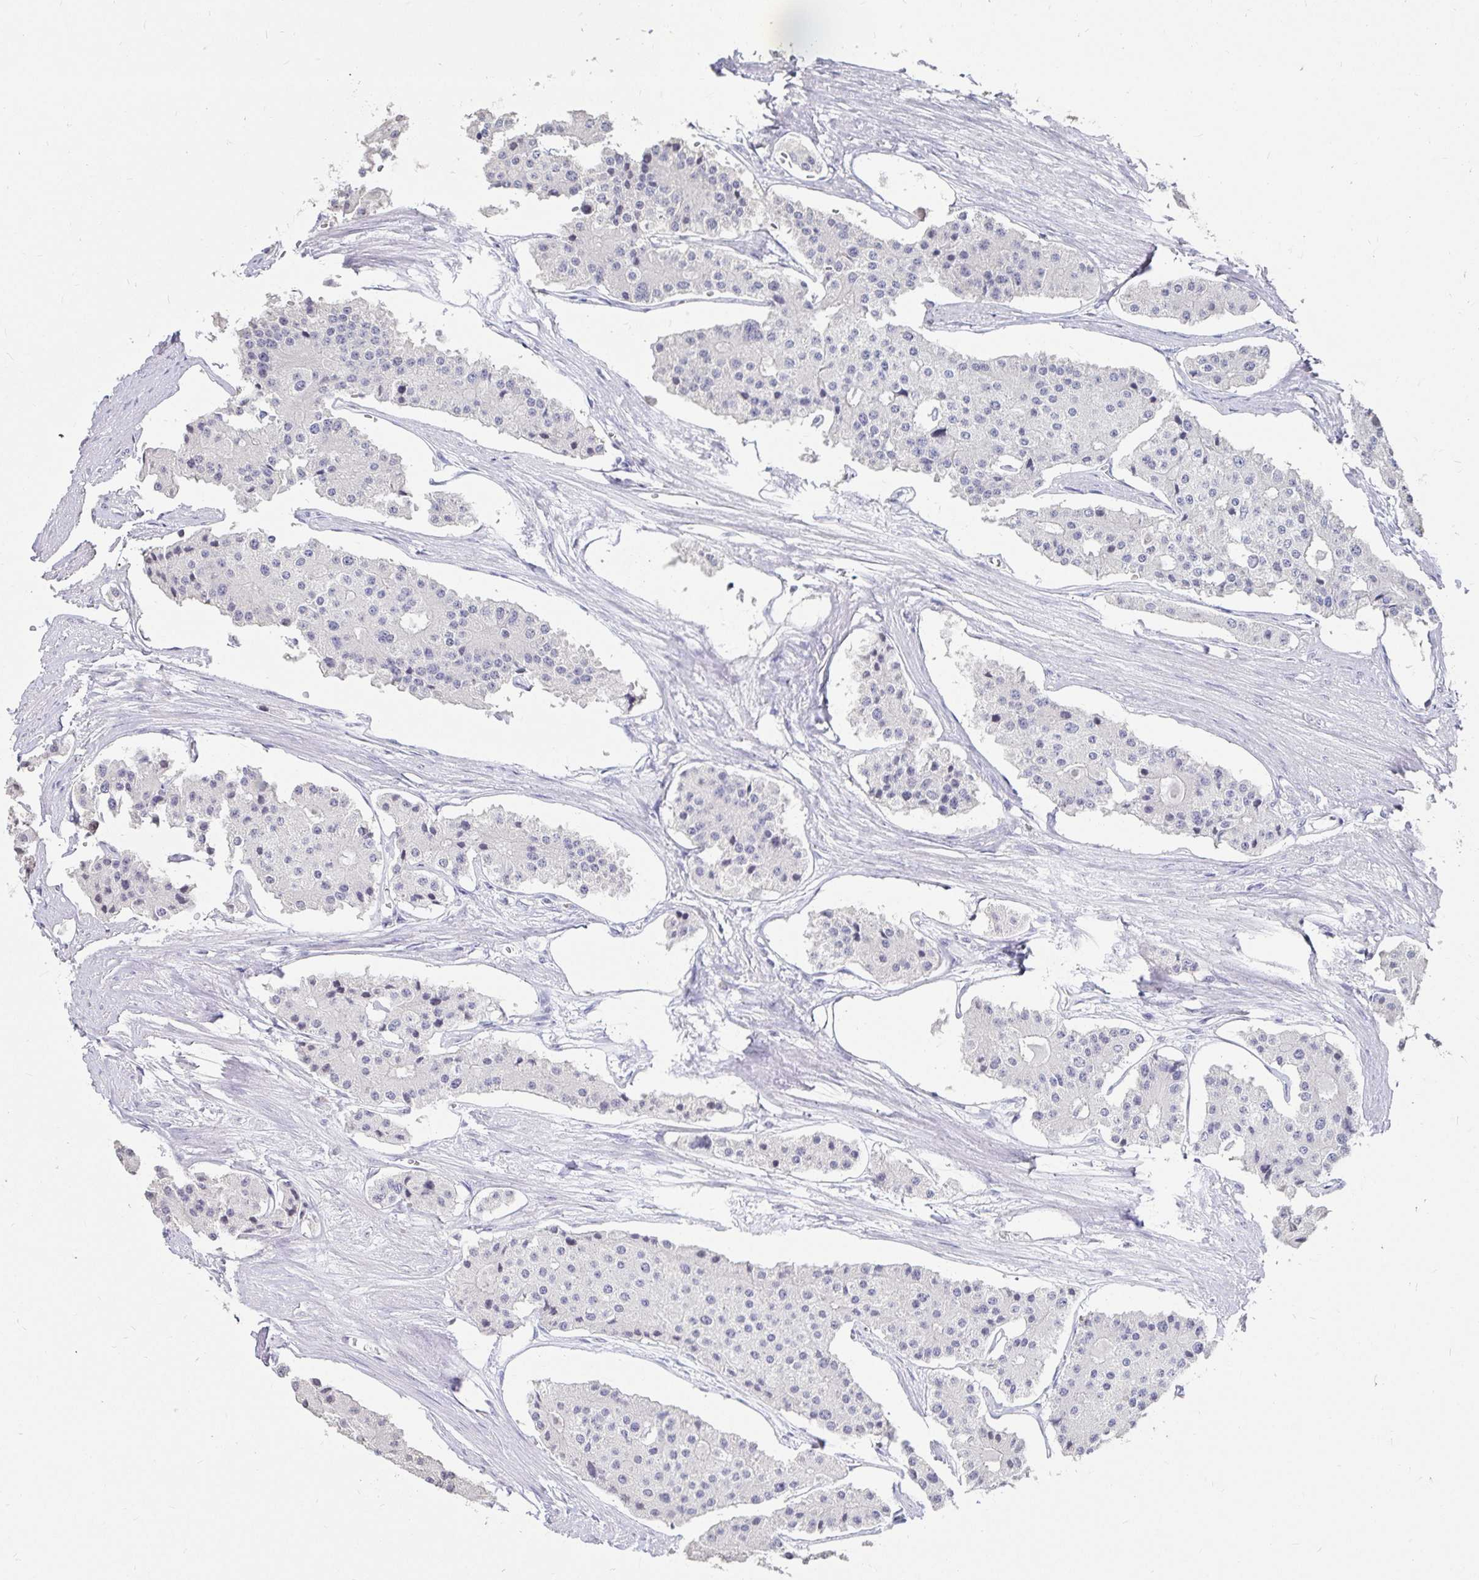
{"staining": {"intensity": "negative", "quantity": "none", "location": "none"}, "tissue": "carcinoid", "cell_type": "Tumor cells", "image_type": "cancer", "snomed": [{"axis": "morphology", "description": "Carcinoid, malignant, NOS"}, {"axis": "topography", "description": "Small intestine"}], "caption": "High power microscopy histopathology image of an IHC image of carcinoid (malignant), revealing no significant staining in tumor cells.", "gene": "ANLN", "patient": {"sex": "female", "age": 65}}